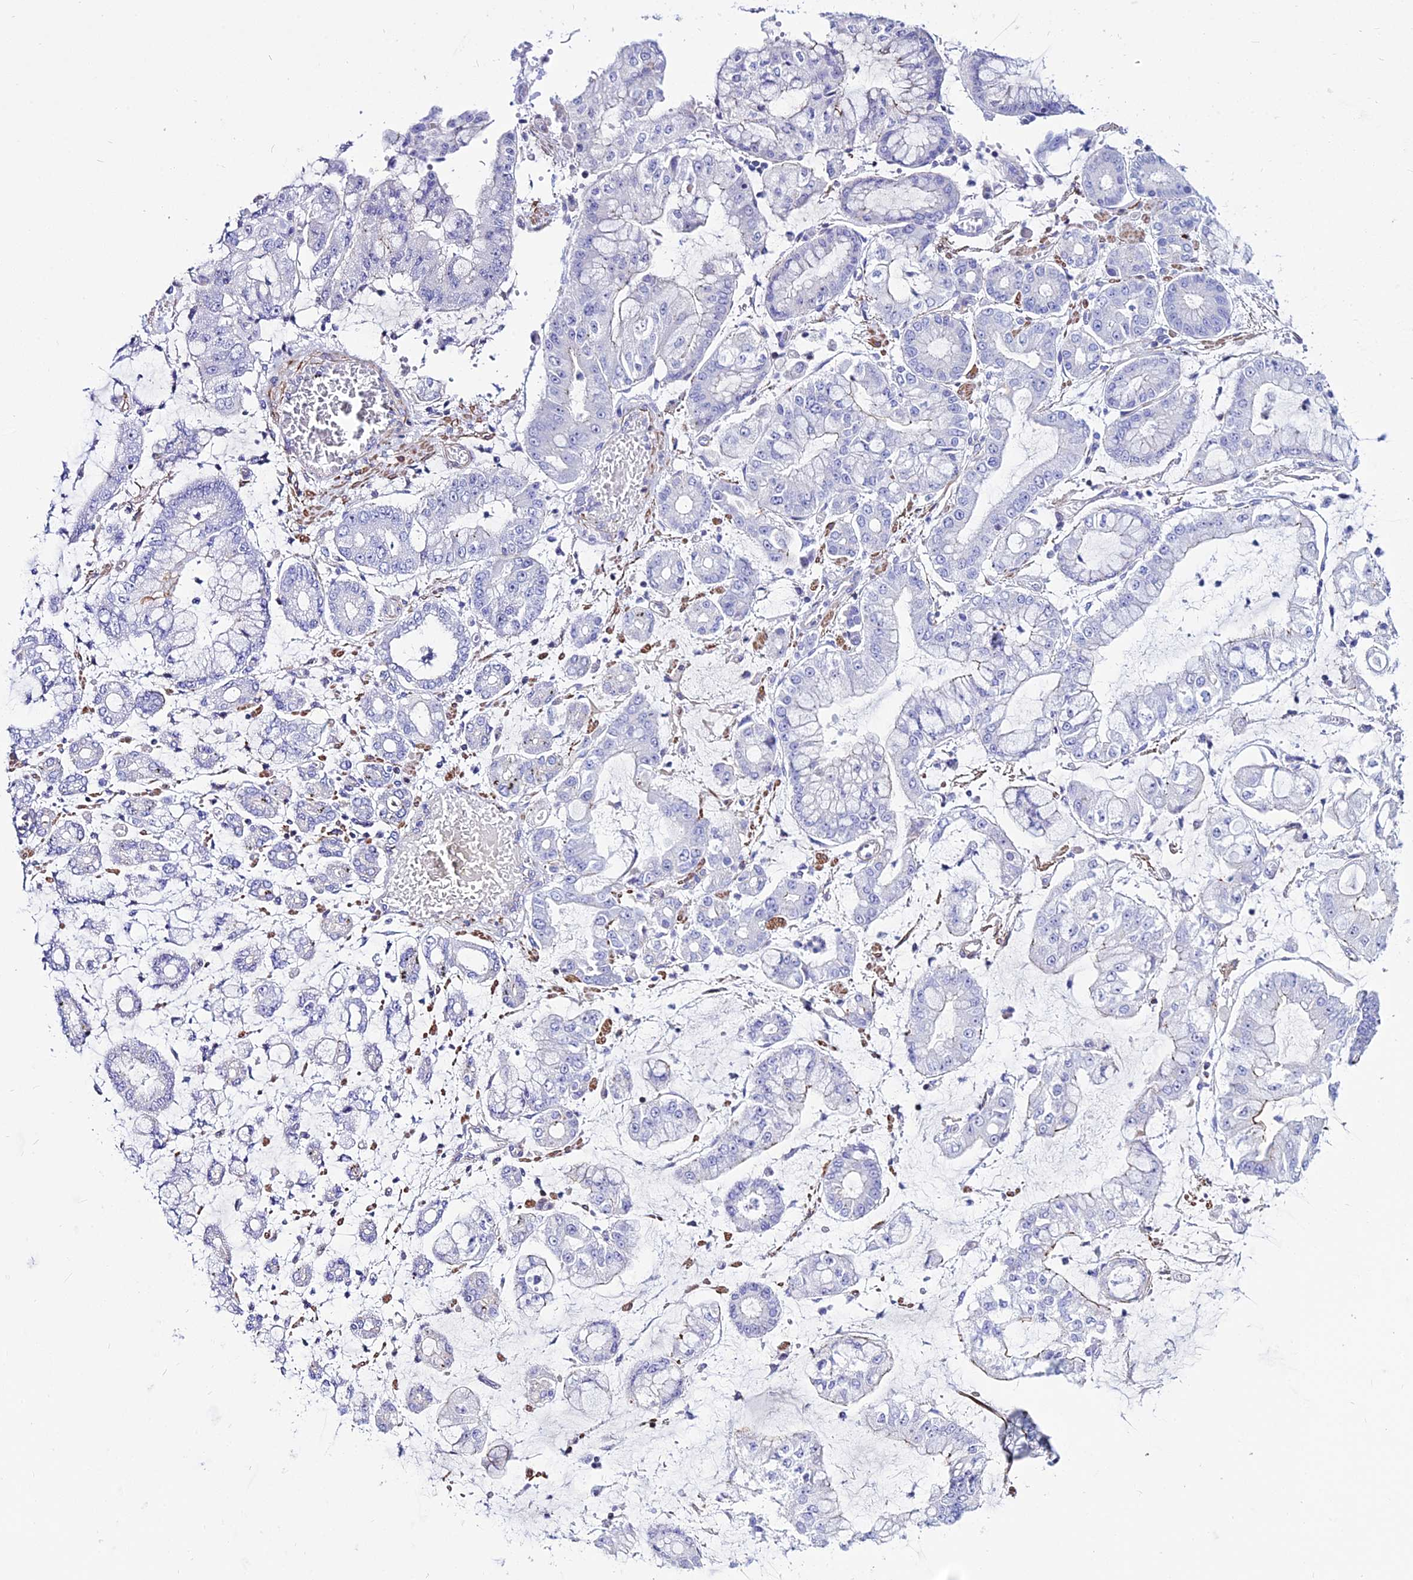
{"staining": {"intensity": "negative", "quantity": "none", "location": "none"}, "tissue": "stomach cancer", "cell_type": "Tumor cells", "image_type": "cancer", "snomed": [{"axis": "morphology", "description": "Adenocarcinoma, NOS"}, {"axis": "topography", "description": "Stomach"}], "caption": "Tumor cells show no significant staining in stomach adenocarcinoma.", "gene": "DLX1", "patient": {"sex": "male", "age": 76}}